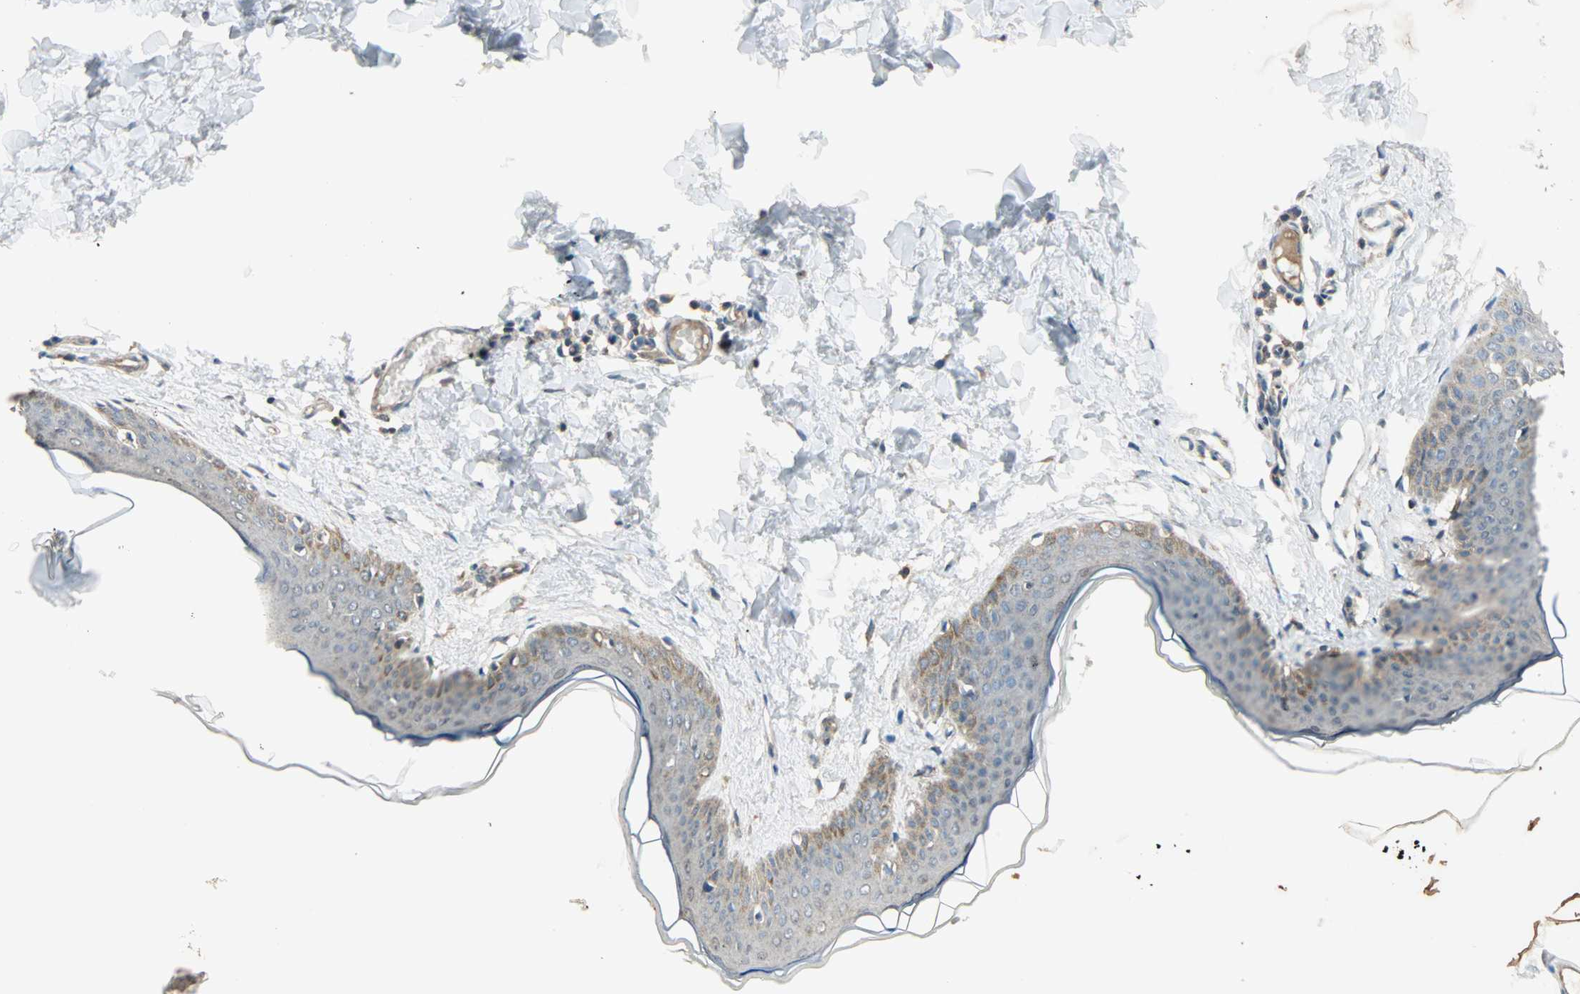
{"staining": {"intensity": "weak", "quantity": "<25%", "location": "cytoplasmic/membranous"}, "tissue": "skin", "cell_type": "Fibroblasts", "image_type": "normal", "snomed": [{"axis": "morphology", "description": "Normal tissue, NOS"}, {"axis": "topography", "description": "Skin"}], "caption": "DAB (3,3'-diaminobenzidine) immunohistochemical staining of unremarkable skin reveals no significant staining in fibroblasts.", "gene": "MAP3K21", "patient": {"sex": "female", "age": 17}}